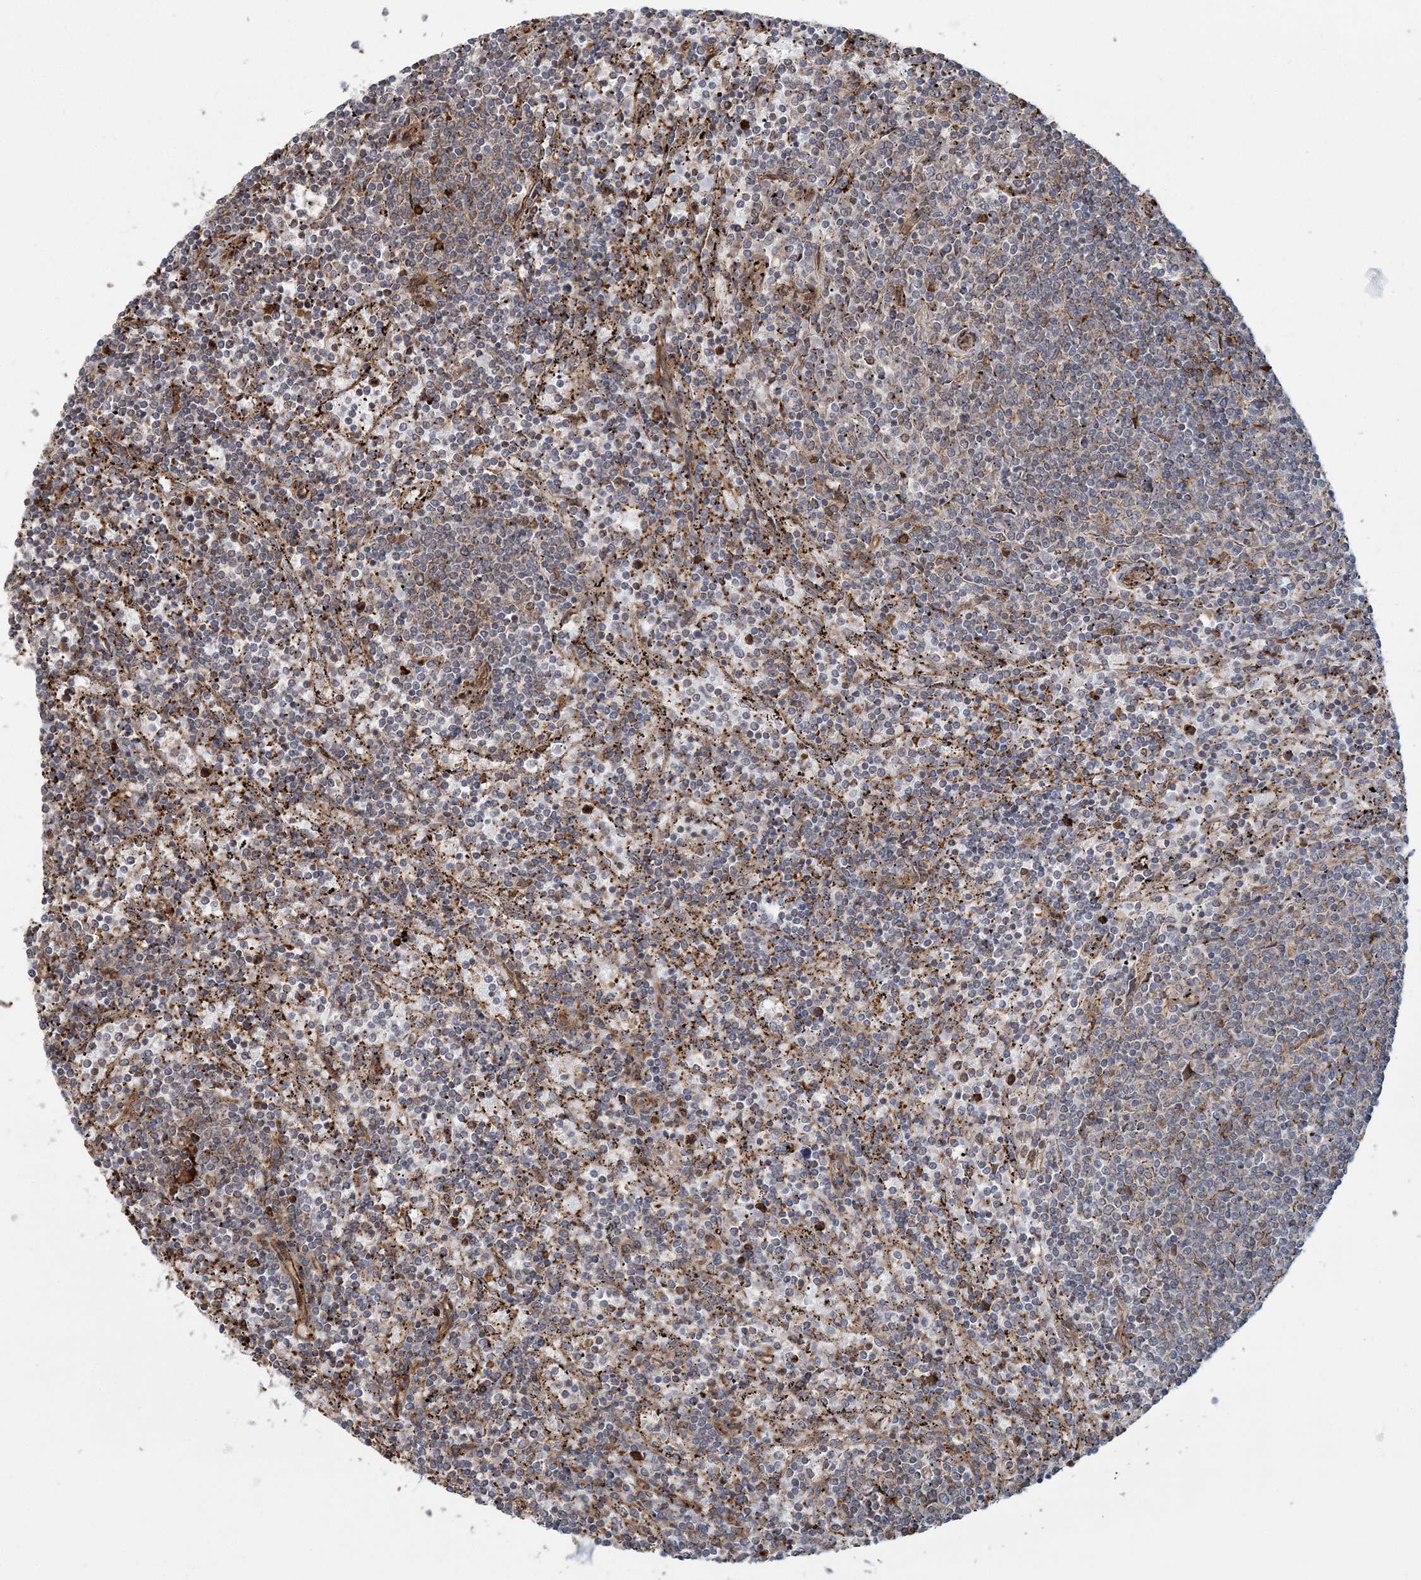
{"staining": {"intensity": "negative", "quantity": "none", "location": "none"}, "tissue": "lymphoma", "cell_type": "Tumor cells", "image_type": "cancer", "snomed": [{"axis": "morphology", "description": "Malignant lymphoma, non-Hodgkin's type, Low grade"}, {"axis": "topography", "description": "Spleen"}], "caption": "Malignant lymphoma, non-Hodgkin's type (low-grade) was stained to show a protein in brown. There is no significant positivity in tumor cells.", "gene": "TRAF3IP2", "patient": {"sex": "female", "age": 50}}